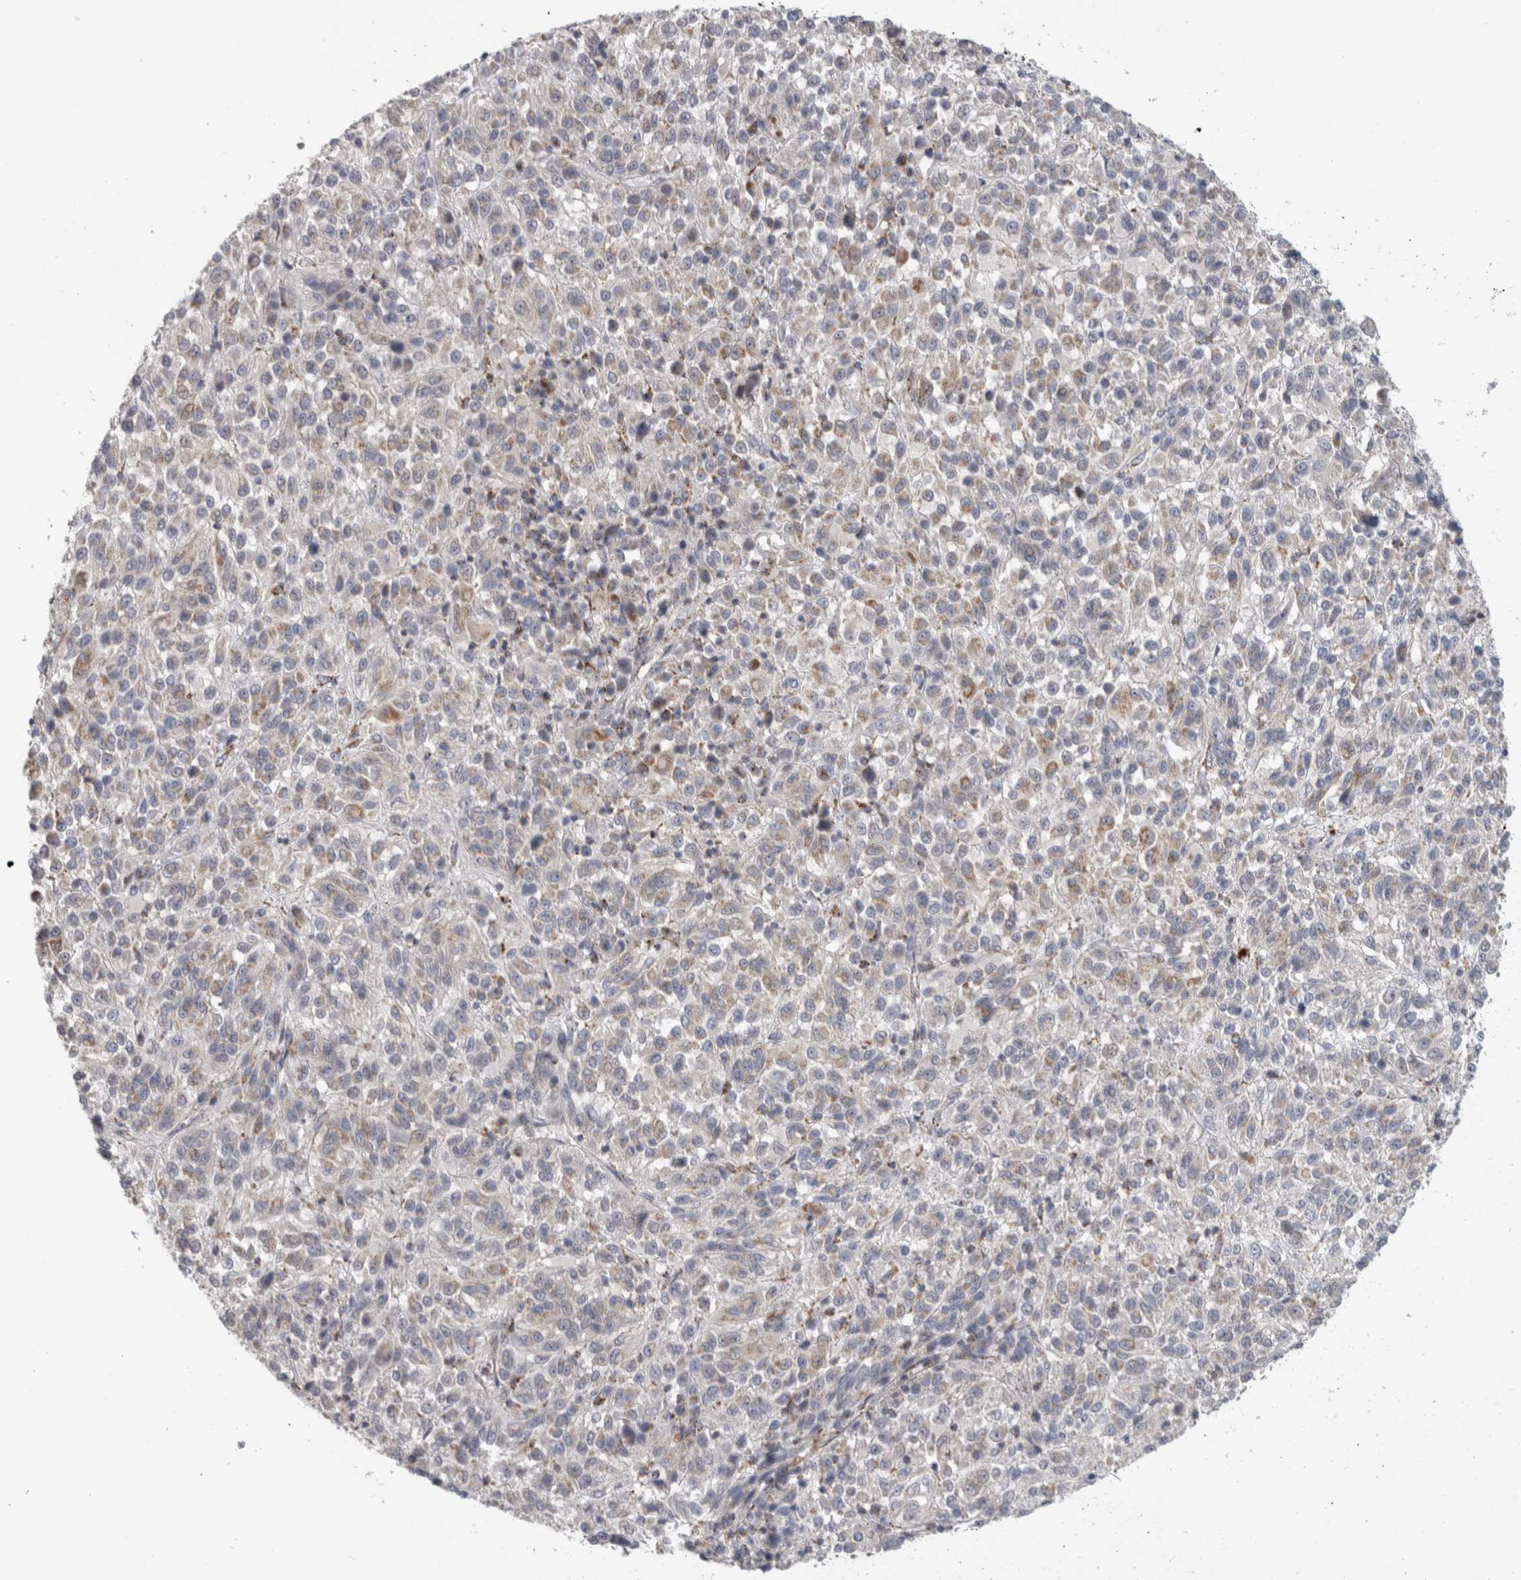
{"staining": {"intensity": "moderate", "quantity": "<25%", "location": "cytoplasmic/membranous"}, "tissue": "melanoma", "cell_type": "Tumor cells", "image_type": "cancer", "snomed": [{"axis": "morphology", "description": "Malignant melanoma, Metastatic site"}, {"axis": "topography", "description": "Lung"}], "caption": "Immunohistochemistry (IHC) image of neoplastic tissue: malignant melanoma (metastatic site) stained using IHC shows low levels of moderate protein expression localized specifically in the cytoplasmic/membranous of tumor cells, appearing as a cytoplasmic/membranous brown color.", "gene": "RAB18", "patient": {"sex": "male", "age": 64}}